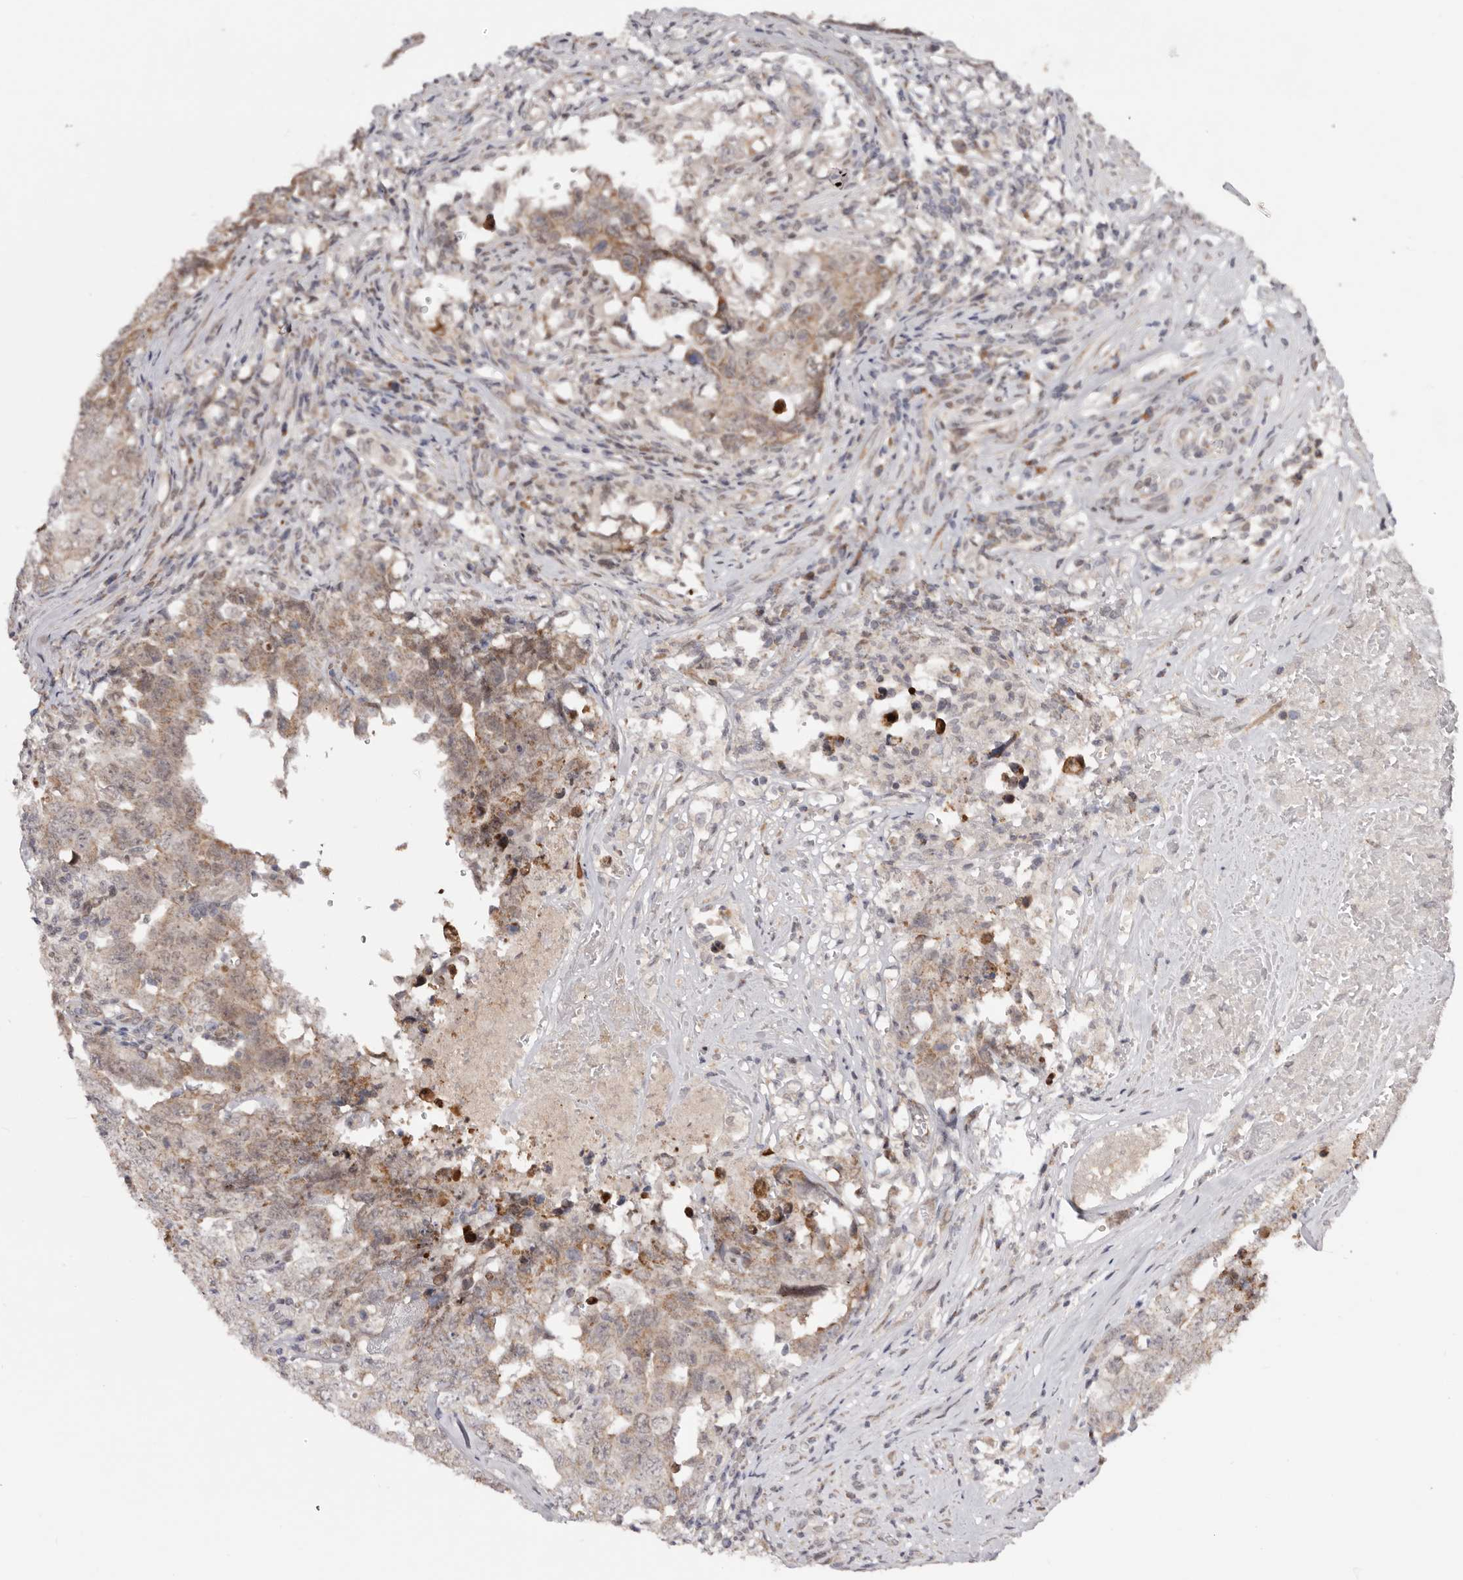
{"staining": {"intensity": "weak", "quantity": ">75%", "location": "cytoplasmic/membranous"}, "tissue": "testis cancer", "cell_type": "Tumor cells", "image_type": "cancer", "snomed": [{"axis": "morphology", "description": "Carcinoma, Embryonal, NOS"}, {"axis": "topography", "description": "Testis"}], "caption": "Testis cancer (embryonal carcinoma) tissue exhibits weak cytoplasmic/membranous positivity in approximately >75% of tumor cells (DAB (3,3'-diaminobenzidine) IHC, brown staining for protein, blue staining for nuclei).", "gene": "EGR3", "patient": {"sex": "male", "age": 26}}